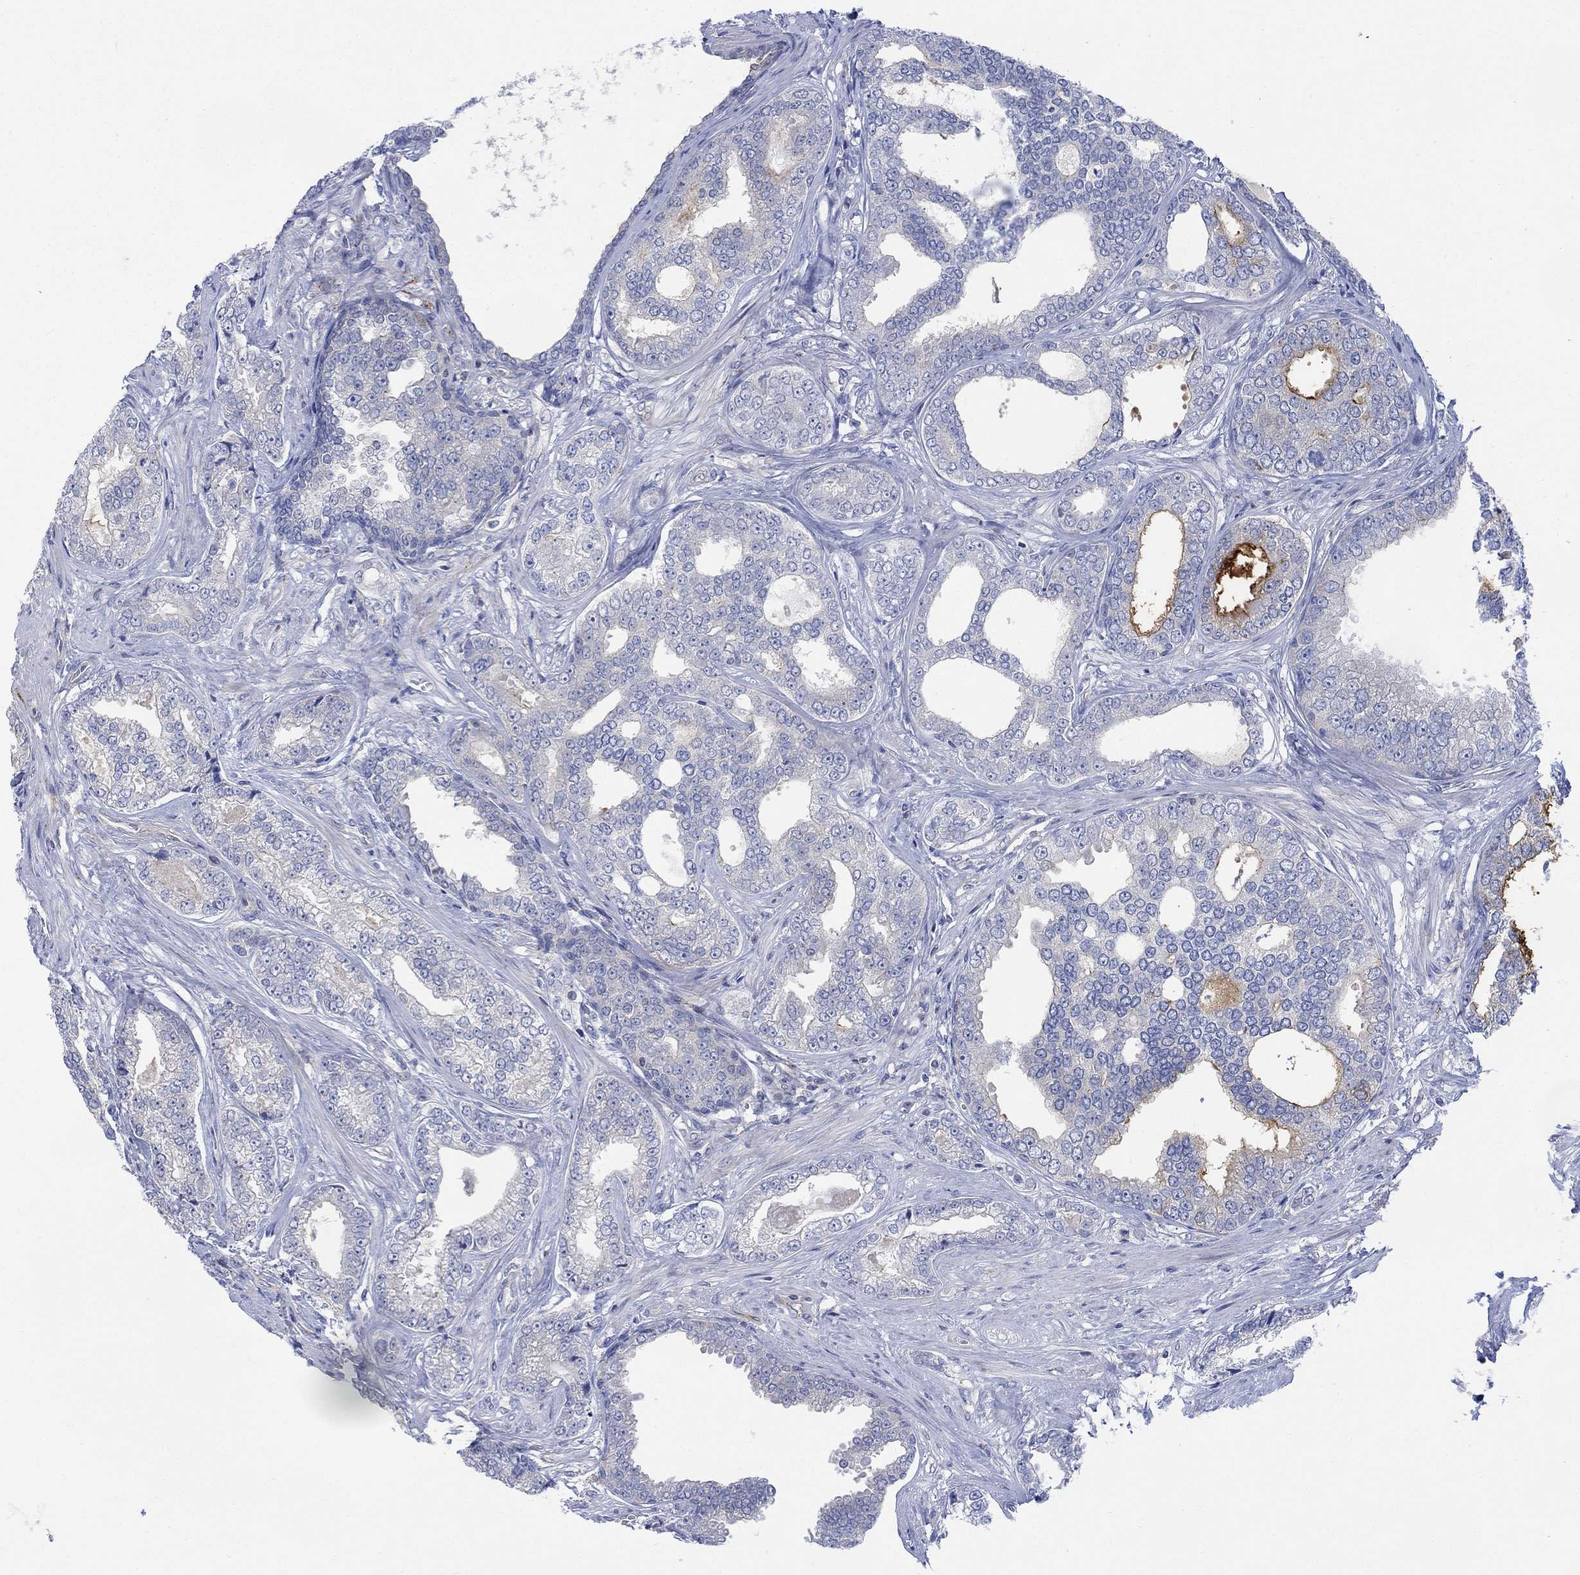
{"staining": {"intensity": "strong", "quantity": "<25%", "location": "cytoplasmic/membranous"}, "tissue": "prostate cancer", "cell_type": "Tumor cells", "image_type": "cancer", "snomed": [{"axis": "morphology", "description": "Adenocarcinoma, NOS"}, {"axis": "topography", "description": "Prostate"}], "caption": "This is an image of immunohistochemistry (IHC) staining of adenocarcinoma (prostate), which shows strong expression in the cytoplasmic/membranous of tumor cells.", "gene": "ARSK", "patient": {"sex": "male", "age": 67}}